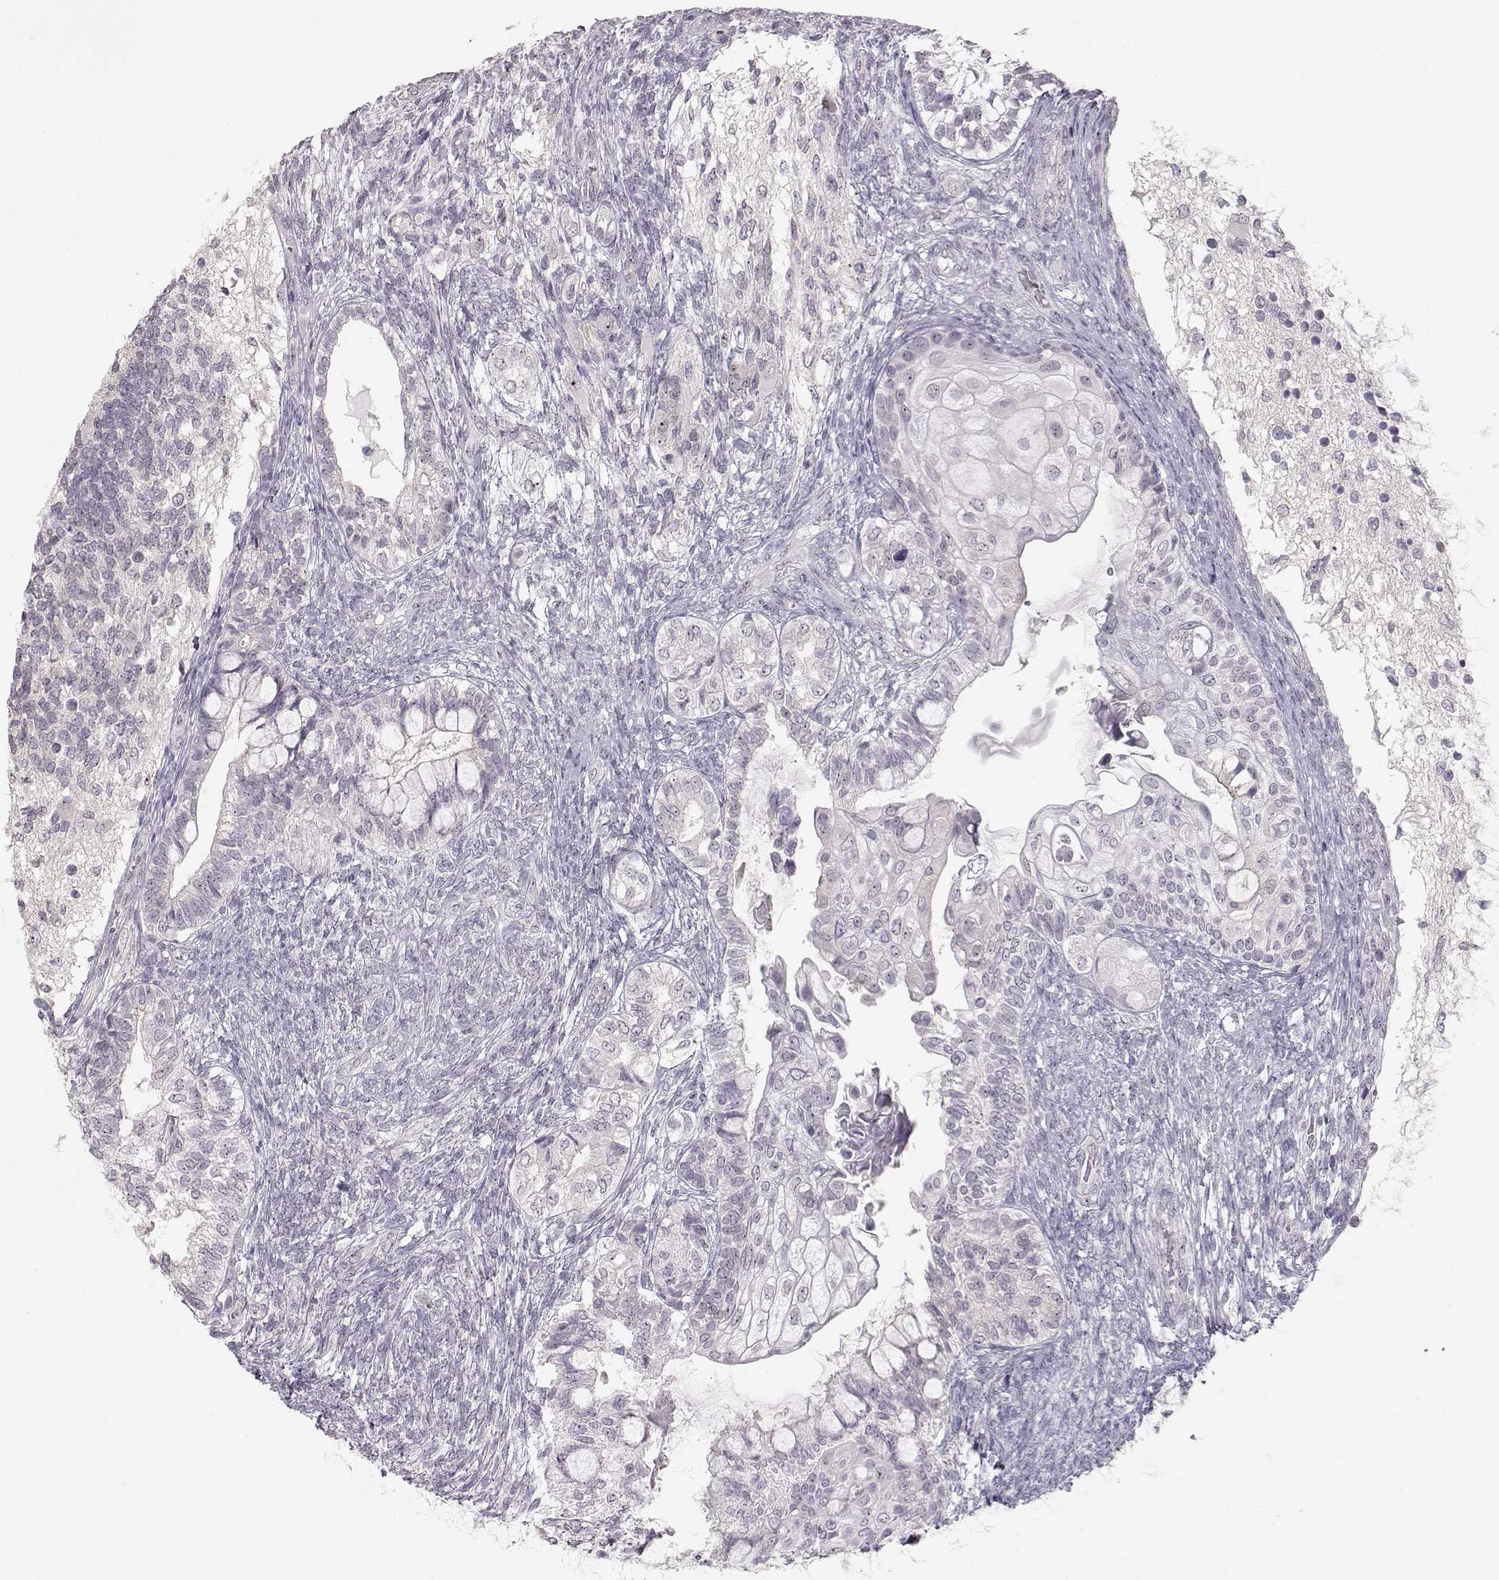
{"staining": {"intensity": "negative", "quantity": "none", "location": "none"}, "tissue": "testis cancer", "cell_type": "Tumor cells", "image_type": "cancer", "snomed": [{"axis": "morphology", "description": "Seminoma, NOS"}, {"axis": "morphology", "description": "Carcinoma, Embryonal, NOS"}, {"axis": "topography", "description": "Testis"}], "caption": "Protein analysis of seminoma (testis) displays no significant staining in tumor cells. (DAB immunohistochemistry (IHC) with hematoxylin counter stain).", "gene": "FAM205A", "patient": {"sex": "male", "age": 41}}